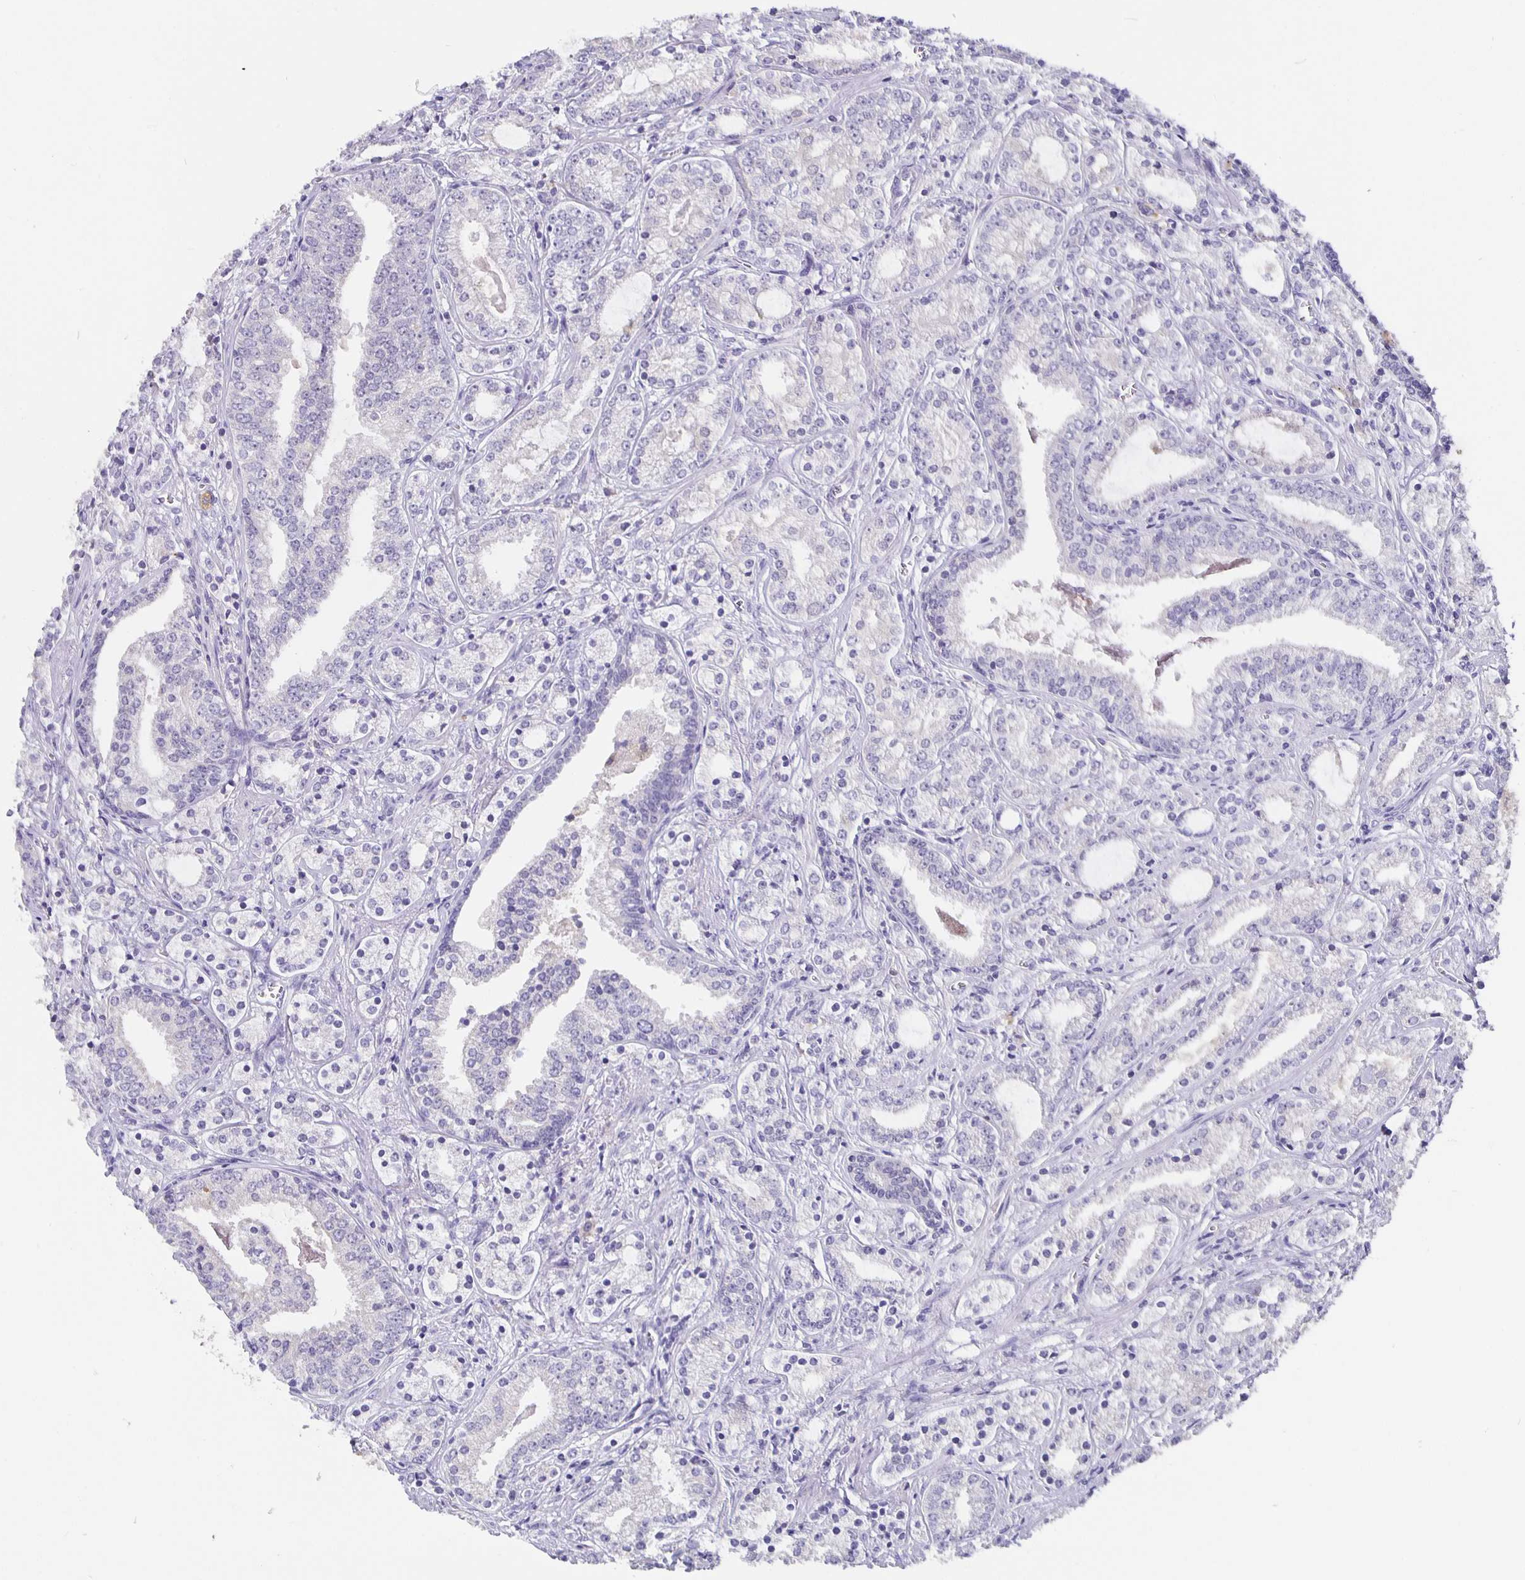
{"staining": {"intensity": "negative", "quantity": "none", "location": "none"}, "tissue": "prostate cancer", "cell_type": "Tumor cells", "image_type": "cancer", "snomed": [{"axis": "morphology", "description": "Adenocarcinoma, Medium grade"}, {"axis": "topography", "description": "Prostate"}], "caption": "Histopathology image shows no significant protein staining in tumor cells of prostate adenocarcinoma (medium-grade).", "gene": "GPX4", "patient": {"sex": "male", "age": 57}}